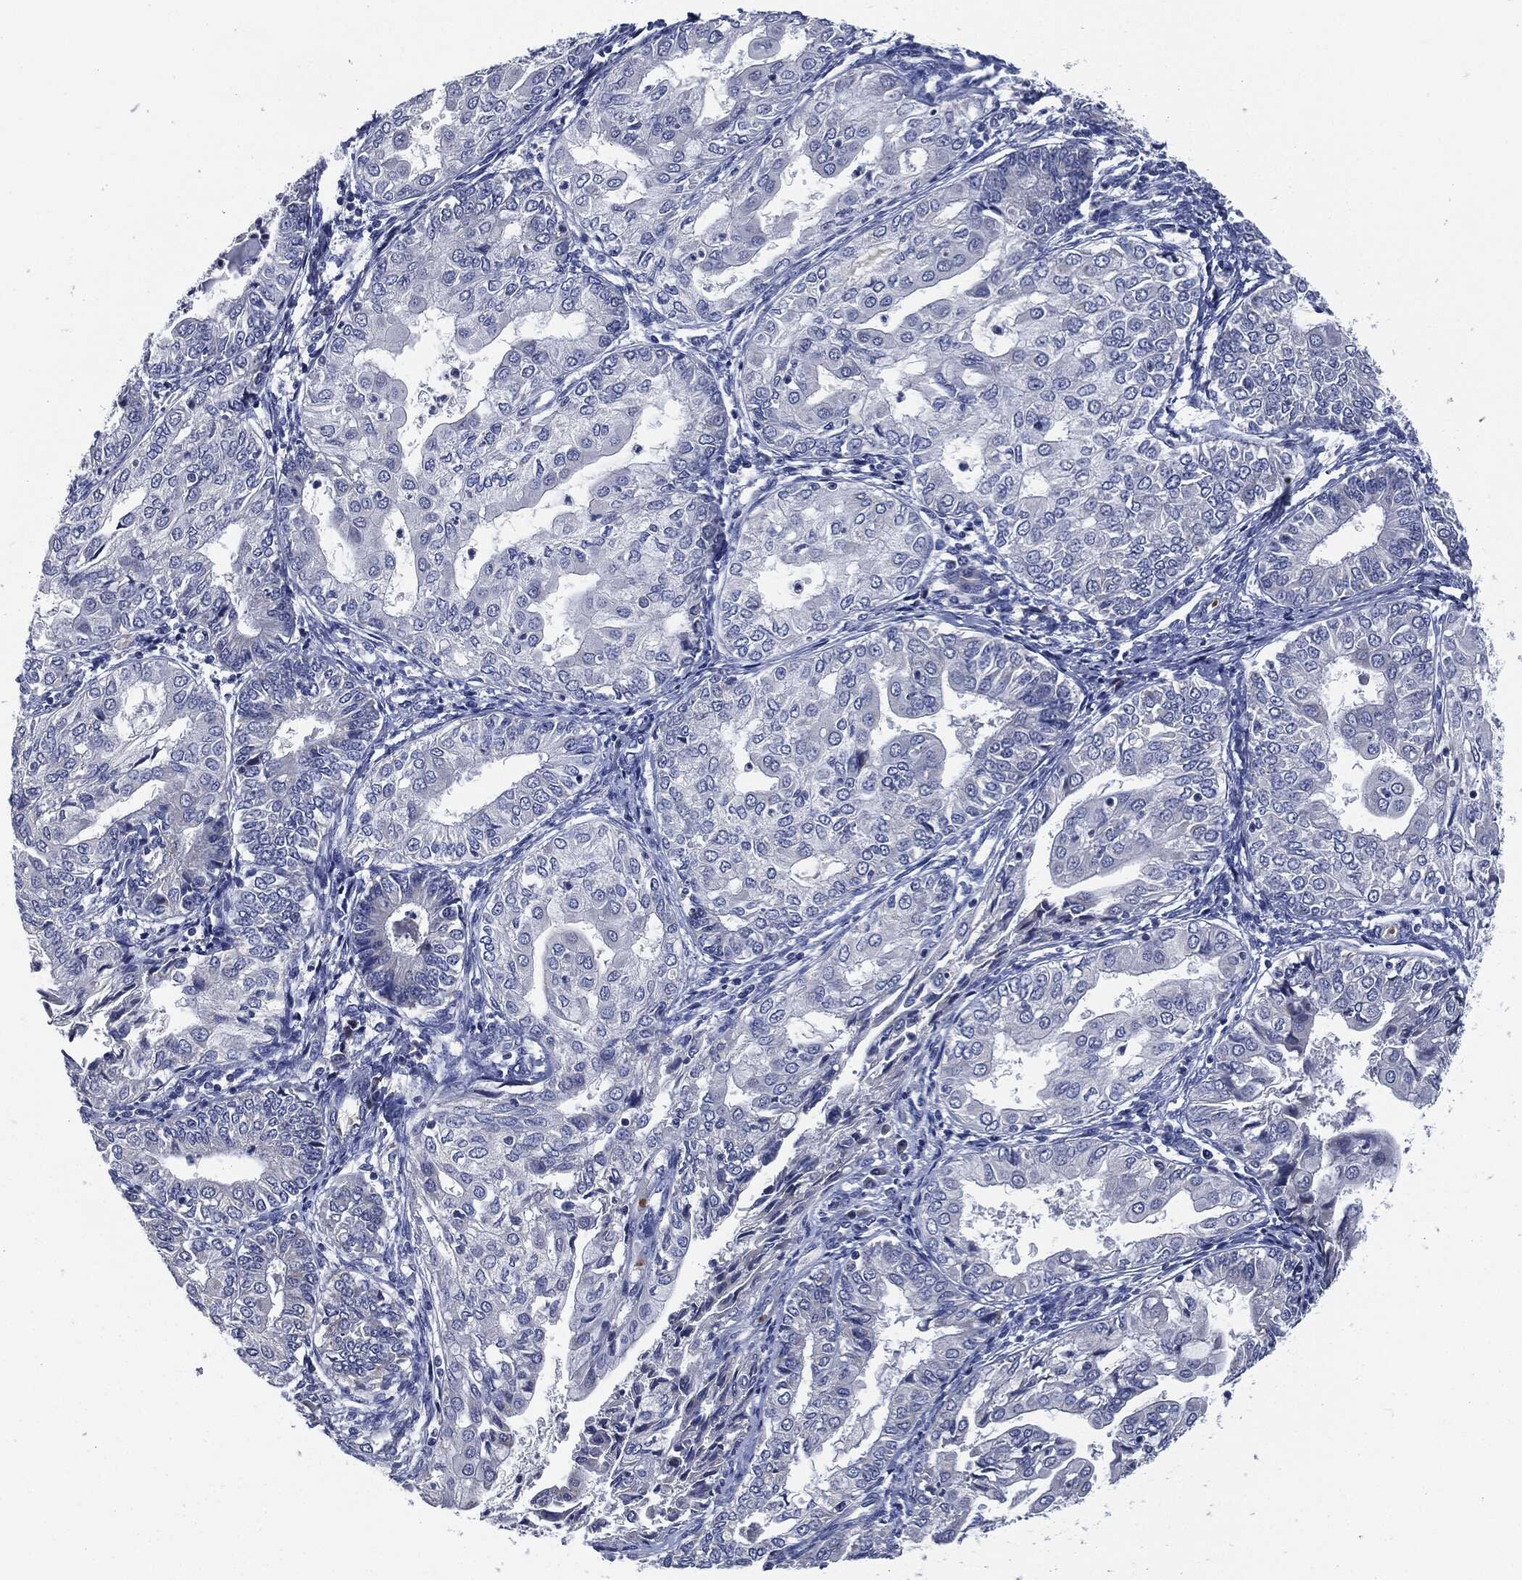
{"staining": {"intensity": "negative", "quantity": "none", "location": "none"}, "tissue": "endometrial cancer", "cell_type": "Tumor cells", "image_type": "cancer", "snomed": [{"axis": "morphology", "description": "Adenocarcinoma, NOS"}, {"axis": "topography", "description": "Endometrium"}], "caption": "Endometrial cancer (adenocarcinoma) was stained to show a protein in brown. There is no significant staining in tumor cells.", "gene": "SIGLEC9", "patient": {"sex": "female", "age": 68}}